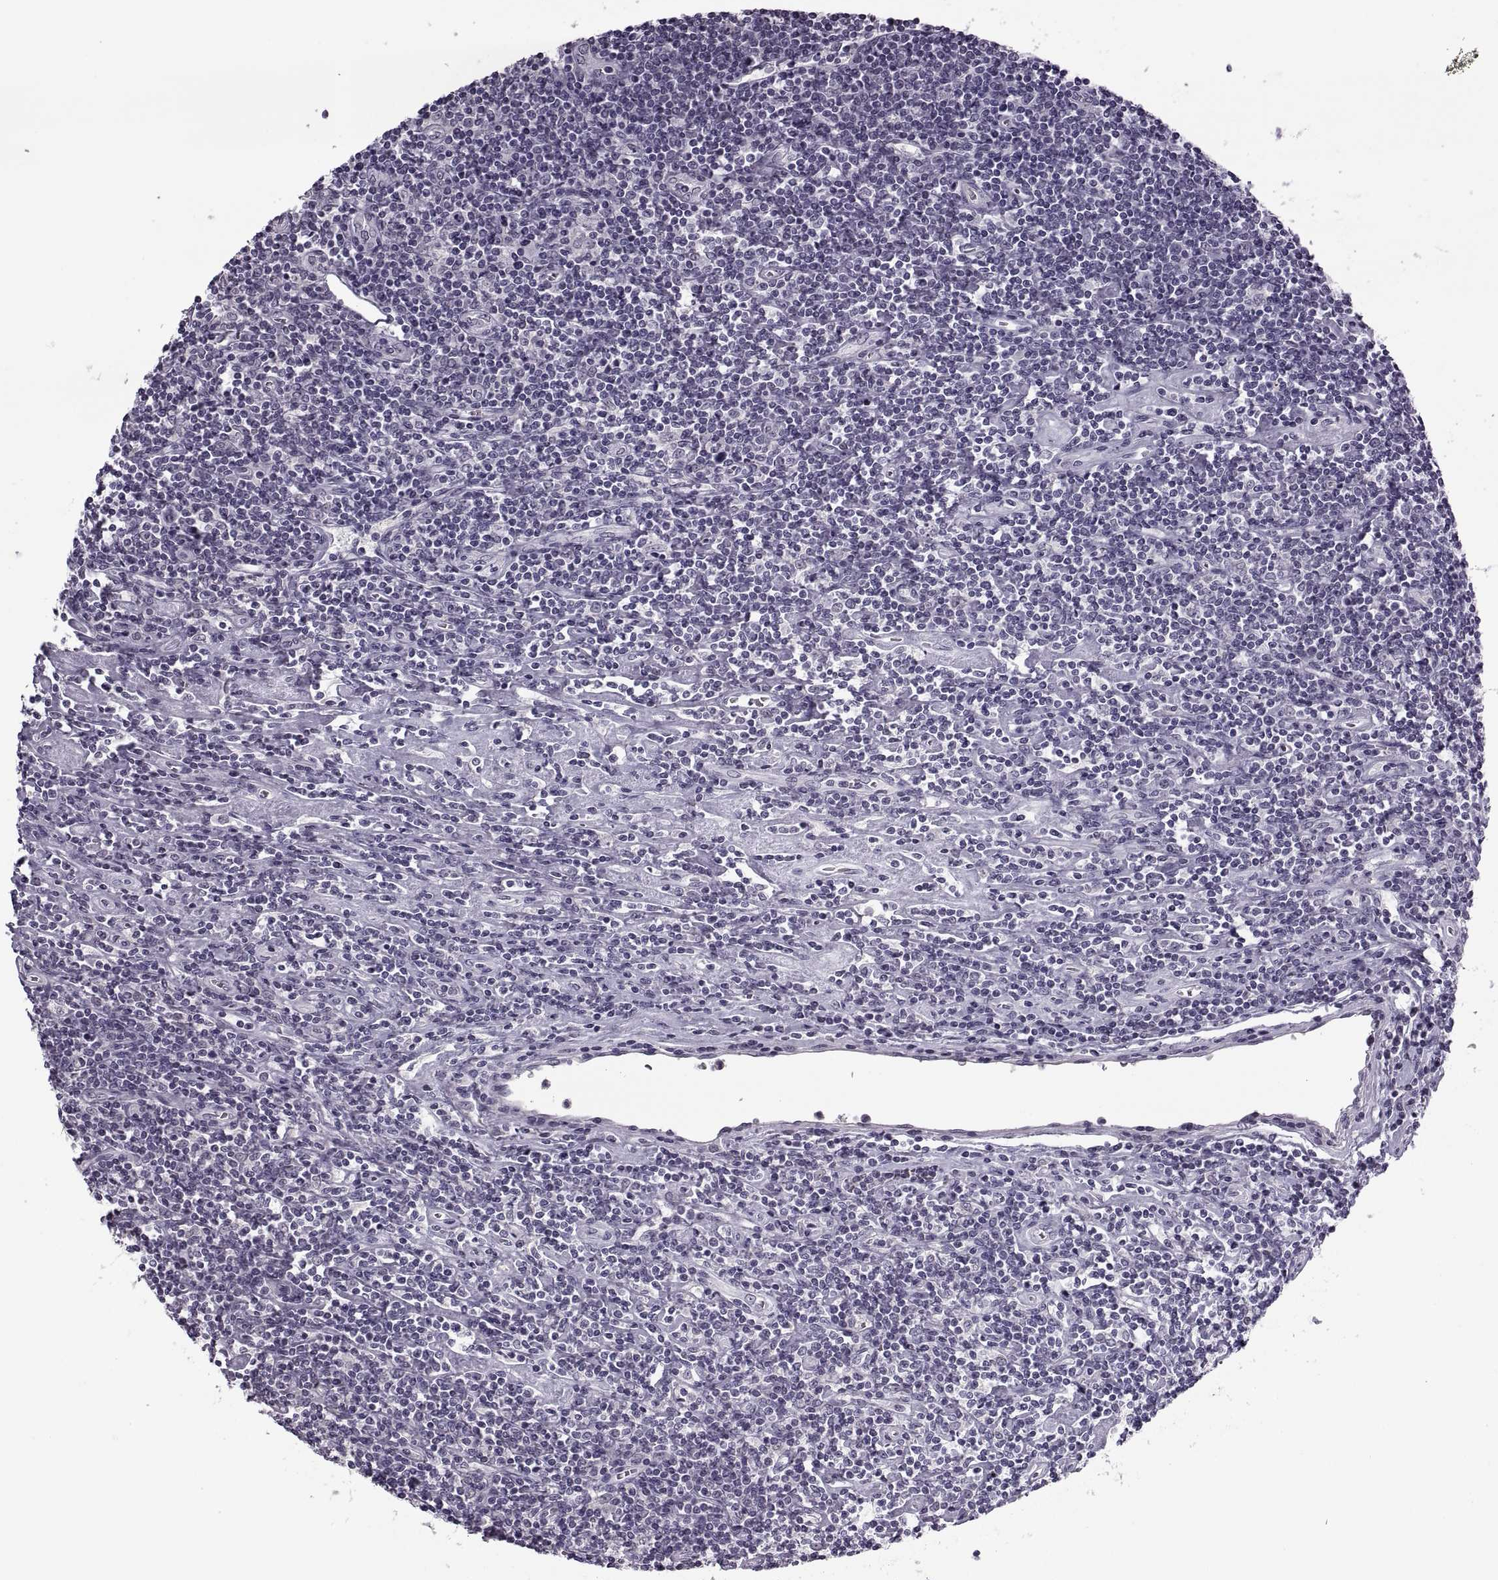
{"staining": {"intensity": "negative", "quantity": "none", "location": "none"}, "tissue": "lymphoma", "cell_type": "Tumor cells", "image_type": "cancer", "snomed": [{"axis": "morphology", "description": "Hodgkin's disease, NOS"}, {"axis": "topography", "description": "Lymph node"}], "caption": "This is a micrograph of immunohistochemistry staining of Hodgkin's disease, which shows no expression in tumor cells.", "gene": "PAGE5", "patient": {"sex": "male", "age": 40}}